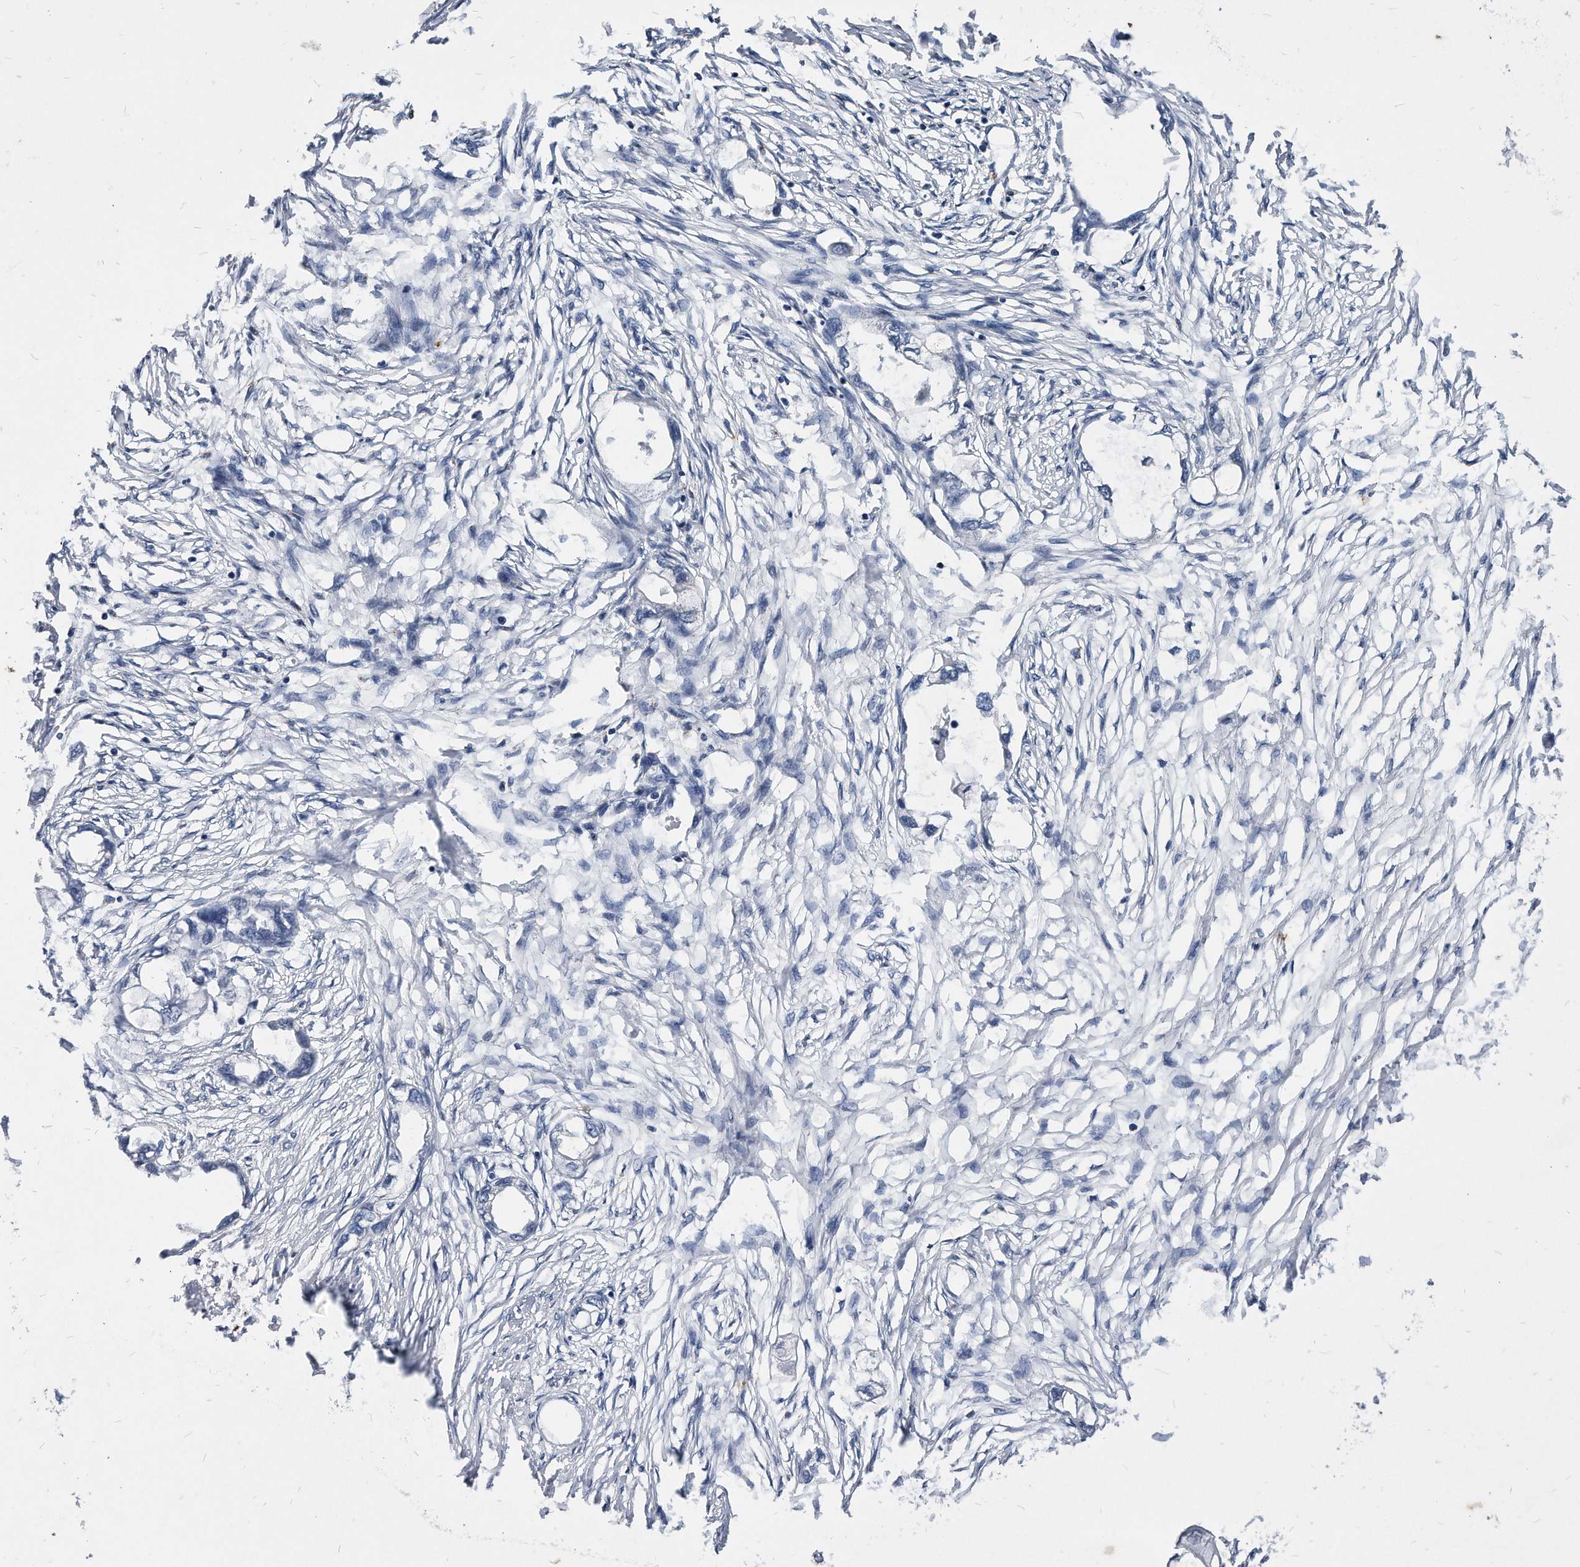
{"staining": {"intensity": "negative", "quantity": "none", "location": "none"}, "tissue": "endometrial cancer", "cell_type": "Tumor cells", "image_type": "cancer", "snomed": [{"axis": "morphology", "description": "Adenocarcinoma, NOS"}, {"axis": "morphology", "description": "Adenocarcinoma, metastatic, NOS"}, {"axis": "topography", "description": "Adipose tissue"}, {"axis": "topography", "description": "Endometrium"}], "caption": "Metastatic adenocarcinoma (endometrial) stained for a protein using immunohistochemistry shows no staining tumor cells.", "gene": "MGAT4A", "patient": {"sex": "female", "age": 67}}